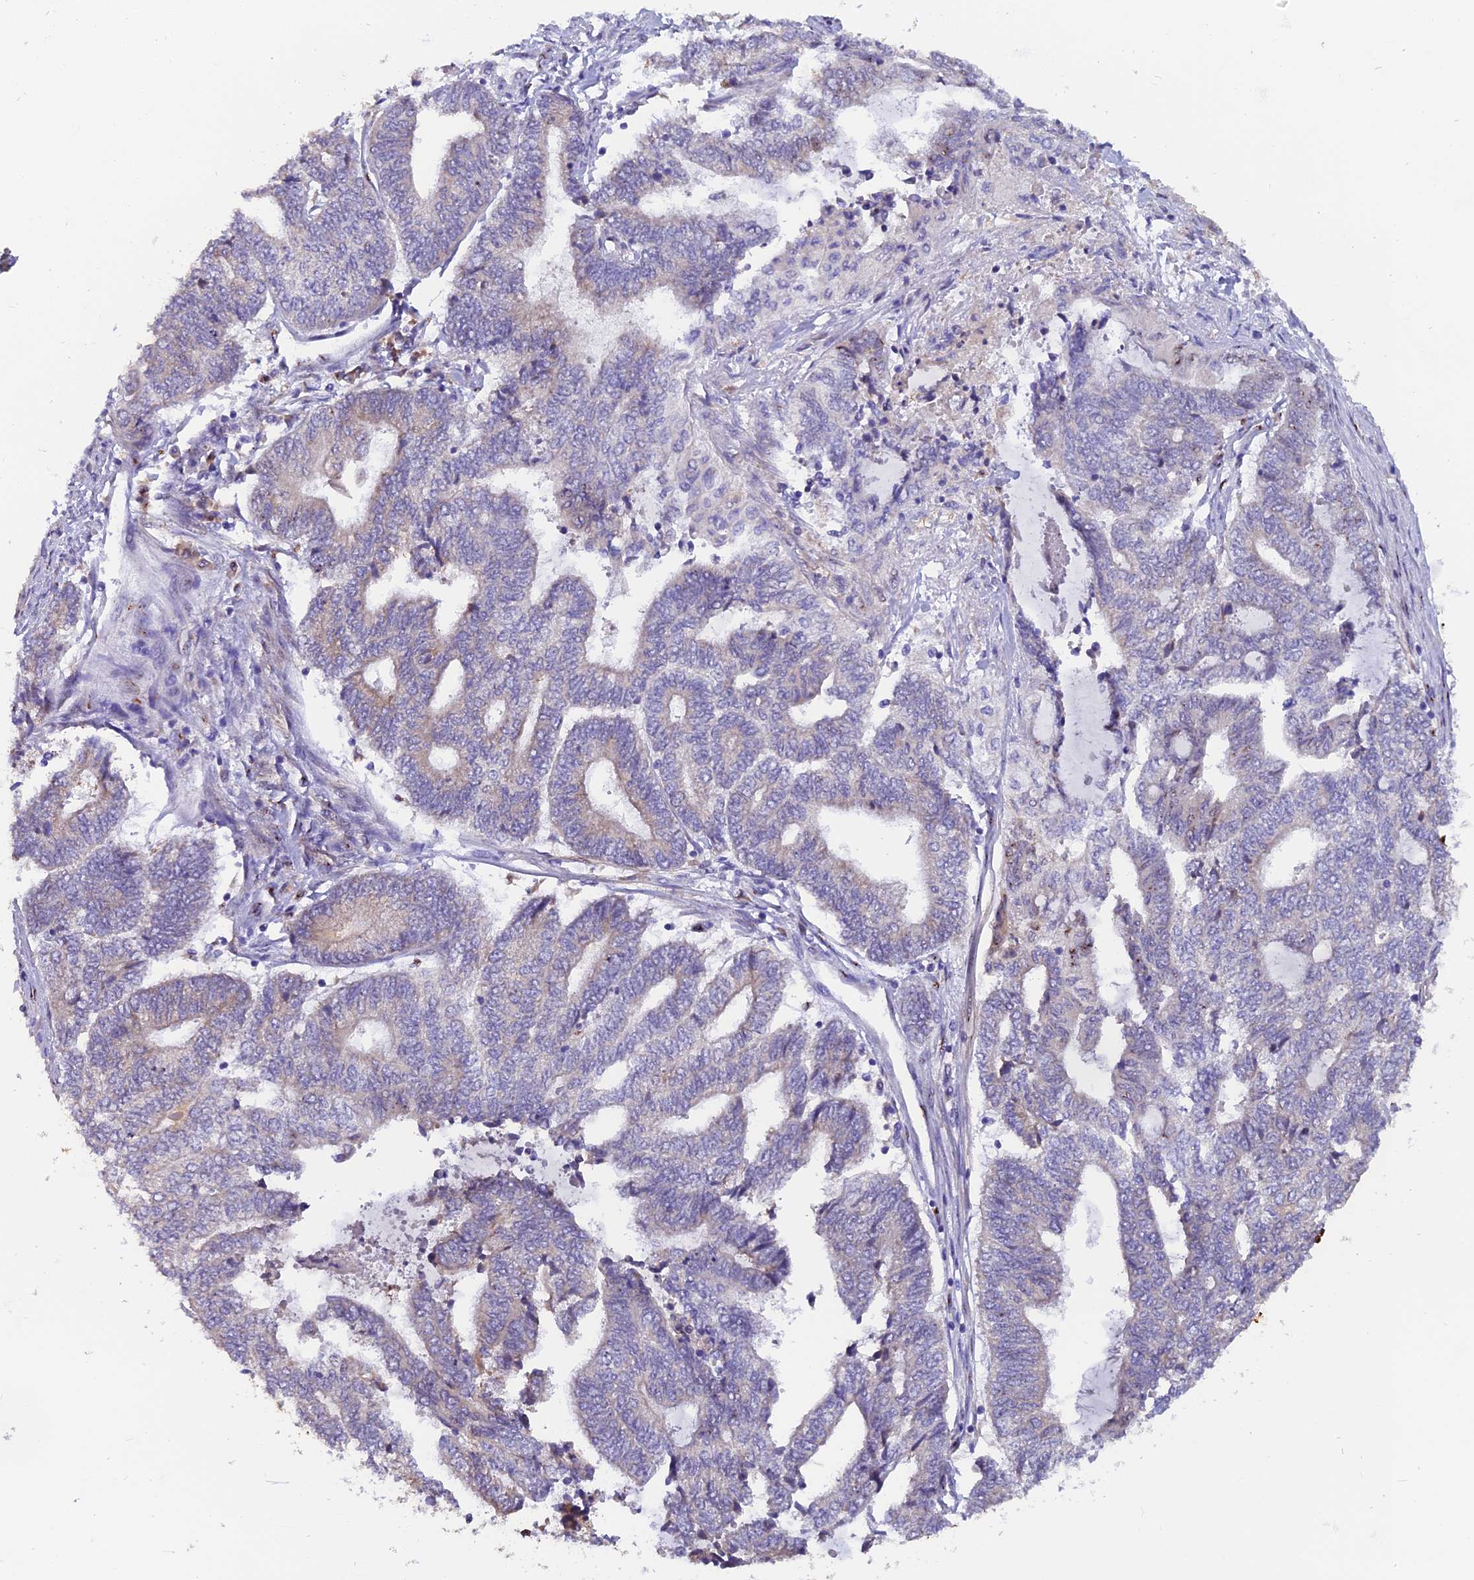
{"staining": {"intensity": "negative", "quantity": "none", "location": "none"}, "tissue": "endometrial cancer", "cell_type": "Tumor cells", "image_type": "cancer", "snomed": [{"axis": "morphology", "description": "Adenocarcinoma, NOS"}, {"axis": "topography", "description": "Uterus"}, {"axis": "topography", "description": "Endometrium"}], "caption": "This photomicrograph is of endometrial adenocarcinoma stained with immunohistochemistry to label a protein in brown with the nuclei are counter-stained blue. There is no staining in tumor cells. Brightfield microscopy of immunohistochemistry (IHC) stained with DAB (3,3'-diaminobenzidine) (brown) and hematoxylin (blue), captured at high magnification.", "gene": "FAM118B", "patient": {"sex": "female", "age": 70}}